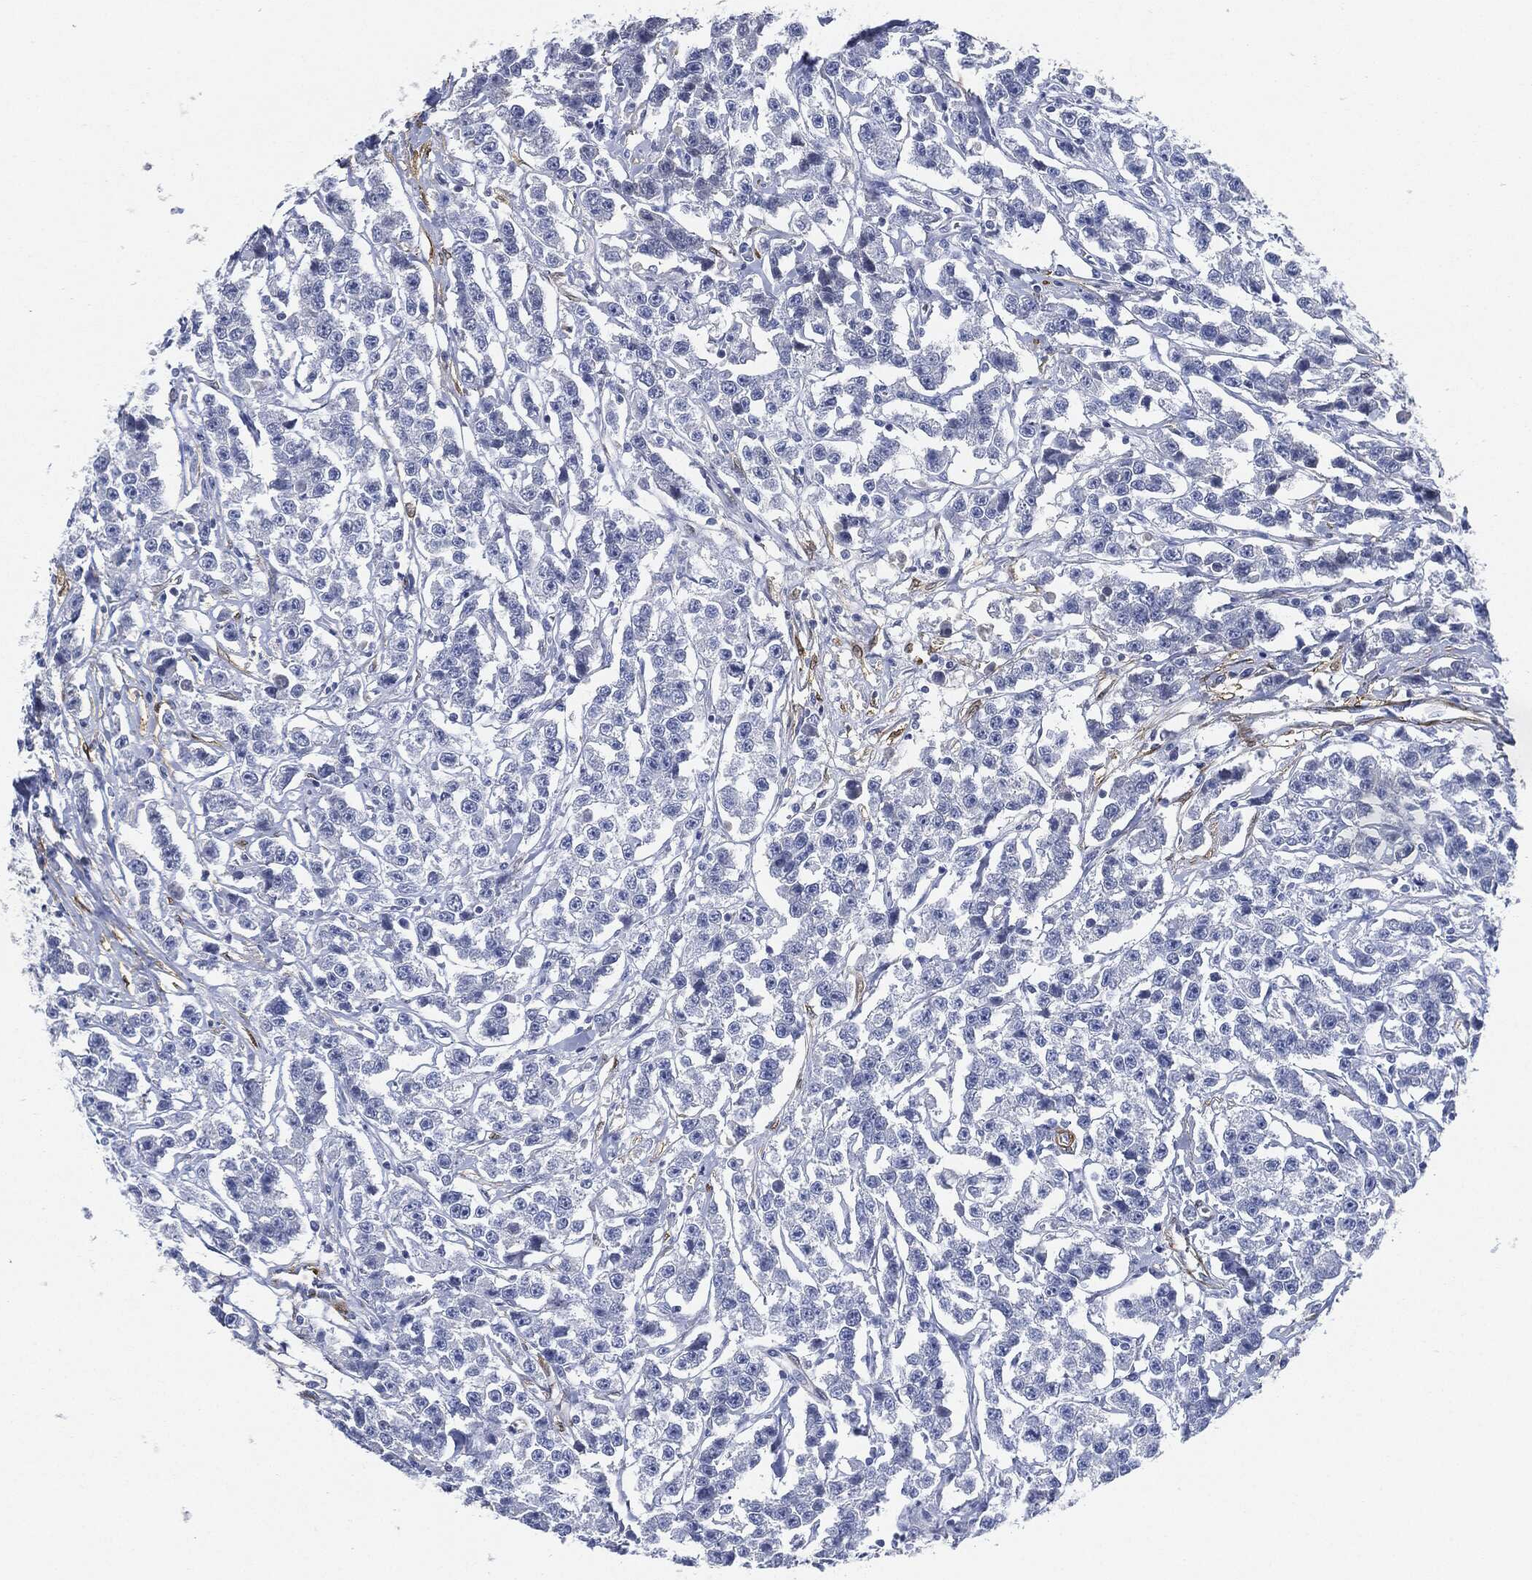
{"staining": {"intensity": "negative", "quantity": "none", "location": "none"}, "tissue": "testis cancer", "cell_type": "Tumor cells", "image_type": "cancer", "snomed": [{"axis": "morphology", "description": "Seminoma, NOS"}, {"axis": "topography", "description": "Testis"}], "caption": "This image is of testis seminoma stained with immunohistochemistry (IHC) to label a protein in brown with the nuclei are counter-stained blue. There is no positivity in tumor cells.", "gene": "TAGLN", "patient": {"sex": "male", "age": 59}}